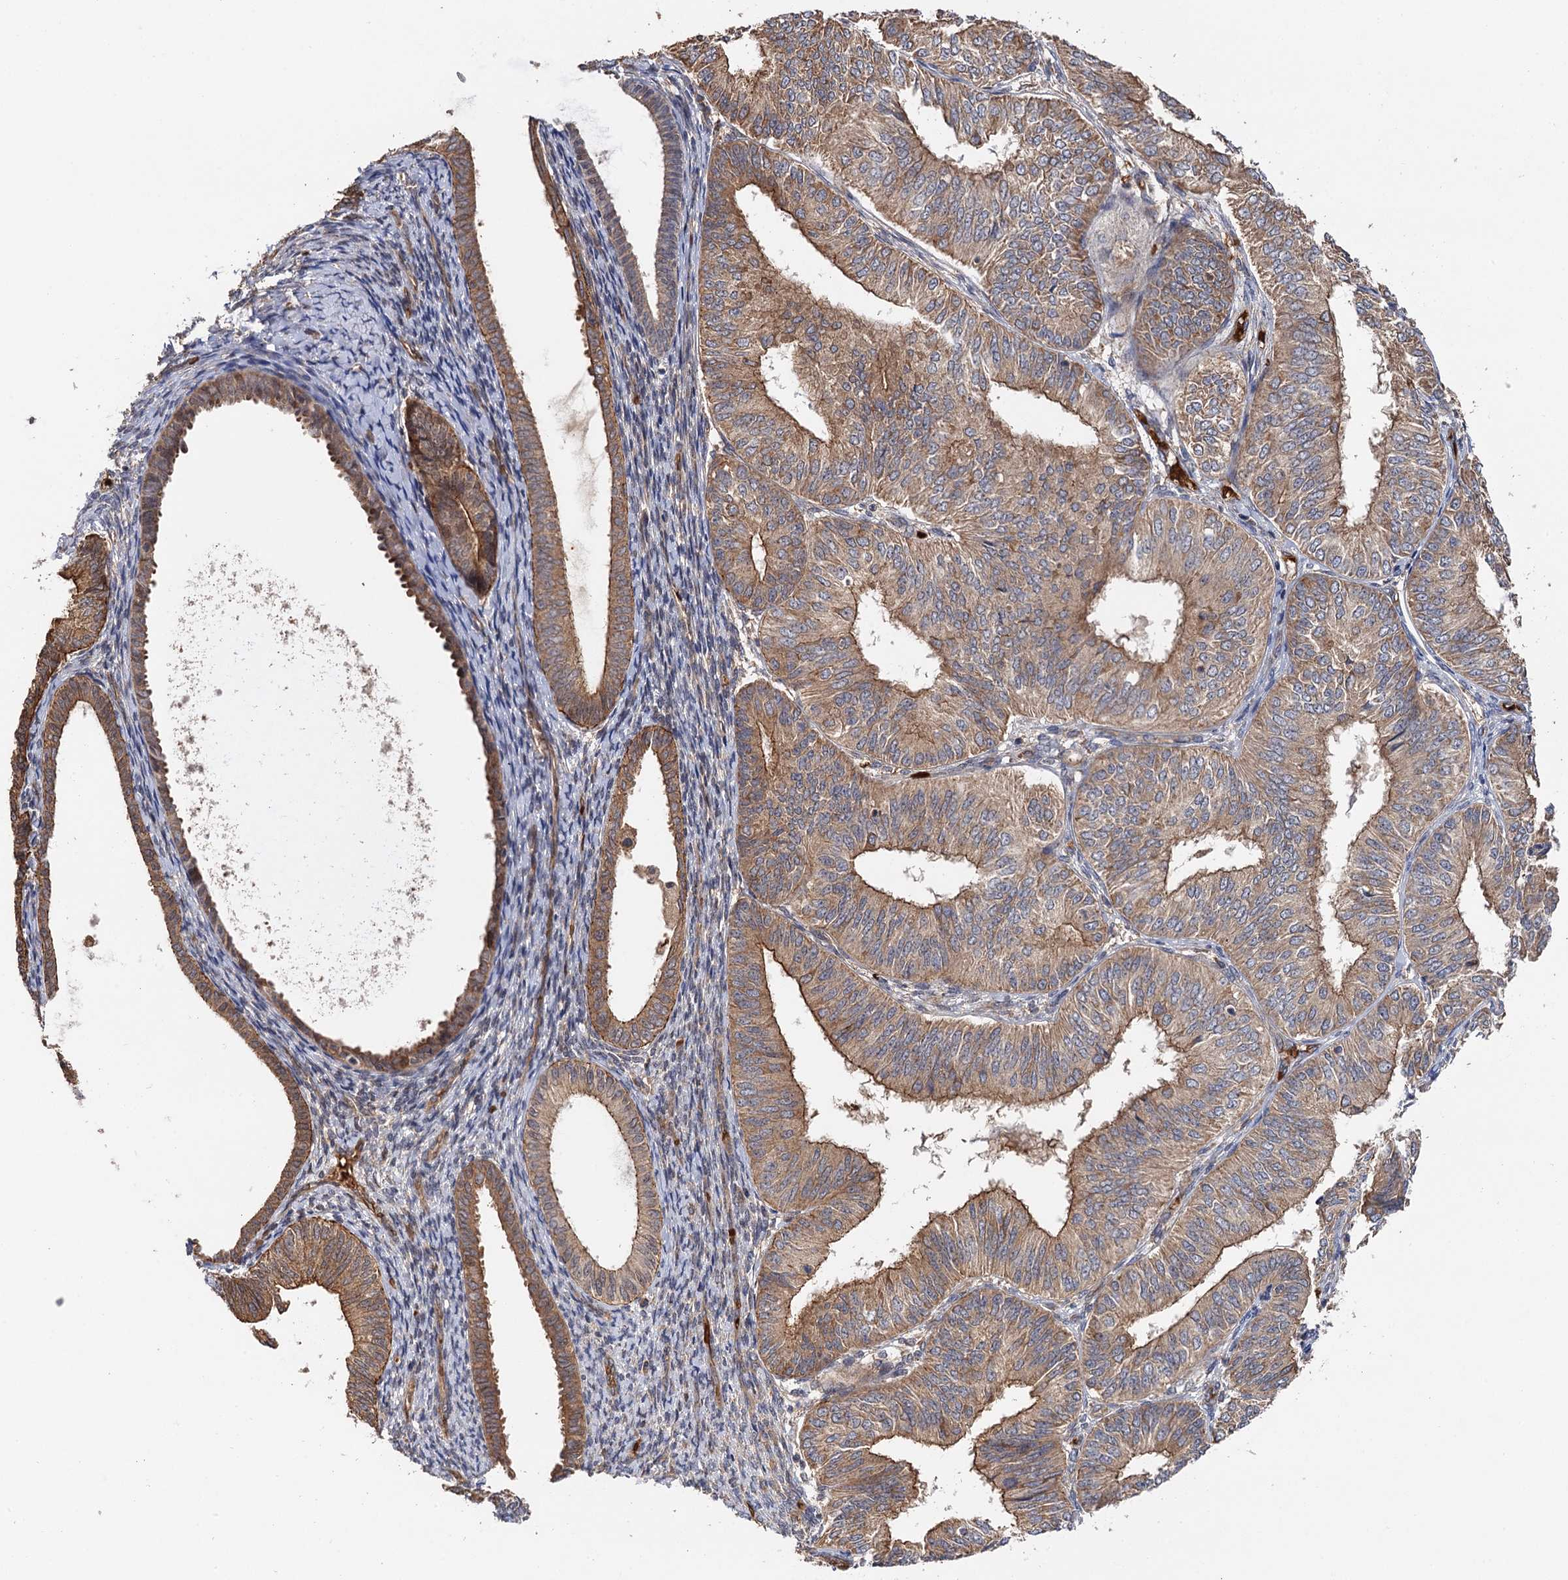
{"staining": {"intensity": "moderate", "quantity": ">75%", "location": "cytoplasmic/membranous"}, "tissue": "endometrial cancer", "cell_type": "Tumor cells", "image_type": "cancer", "snomed": [{"axis": "morphology", "description": "Adenocarcinoma, NOS"}, {"axis": "topography", "description": "Endometrium"}], "caption": "Endometrial adenocarcinoma stained for a protein shows moderate cytoplasmic/membranous positivity in tumor cells.", "gene": "SNX32", "patient": {"sex": "female", "age": 58}}